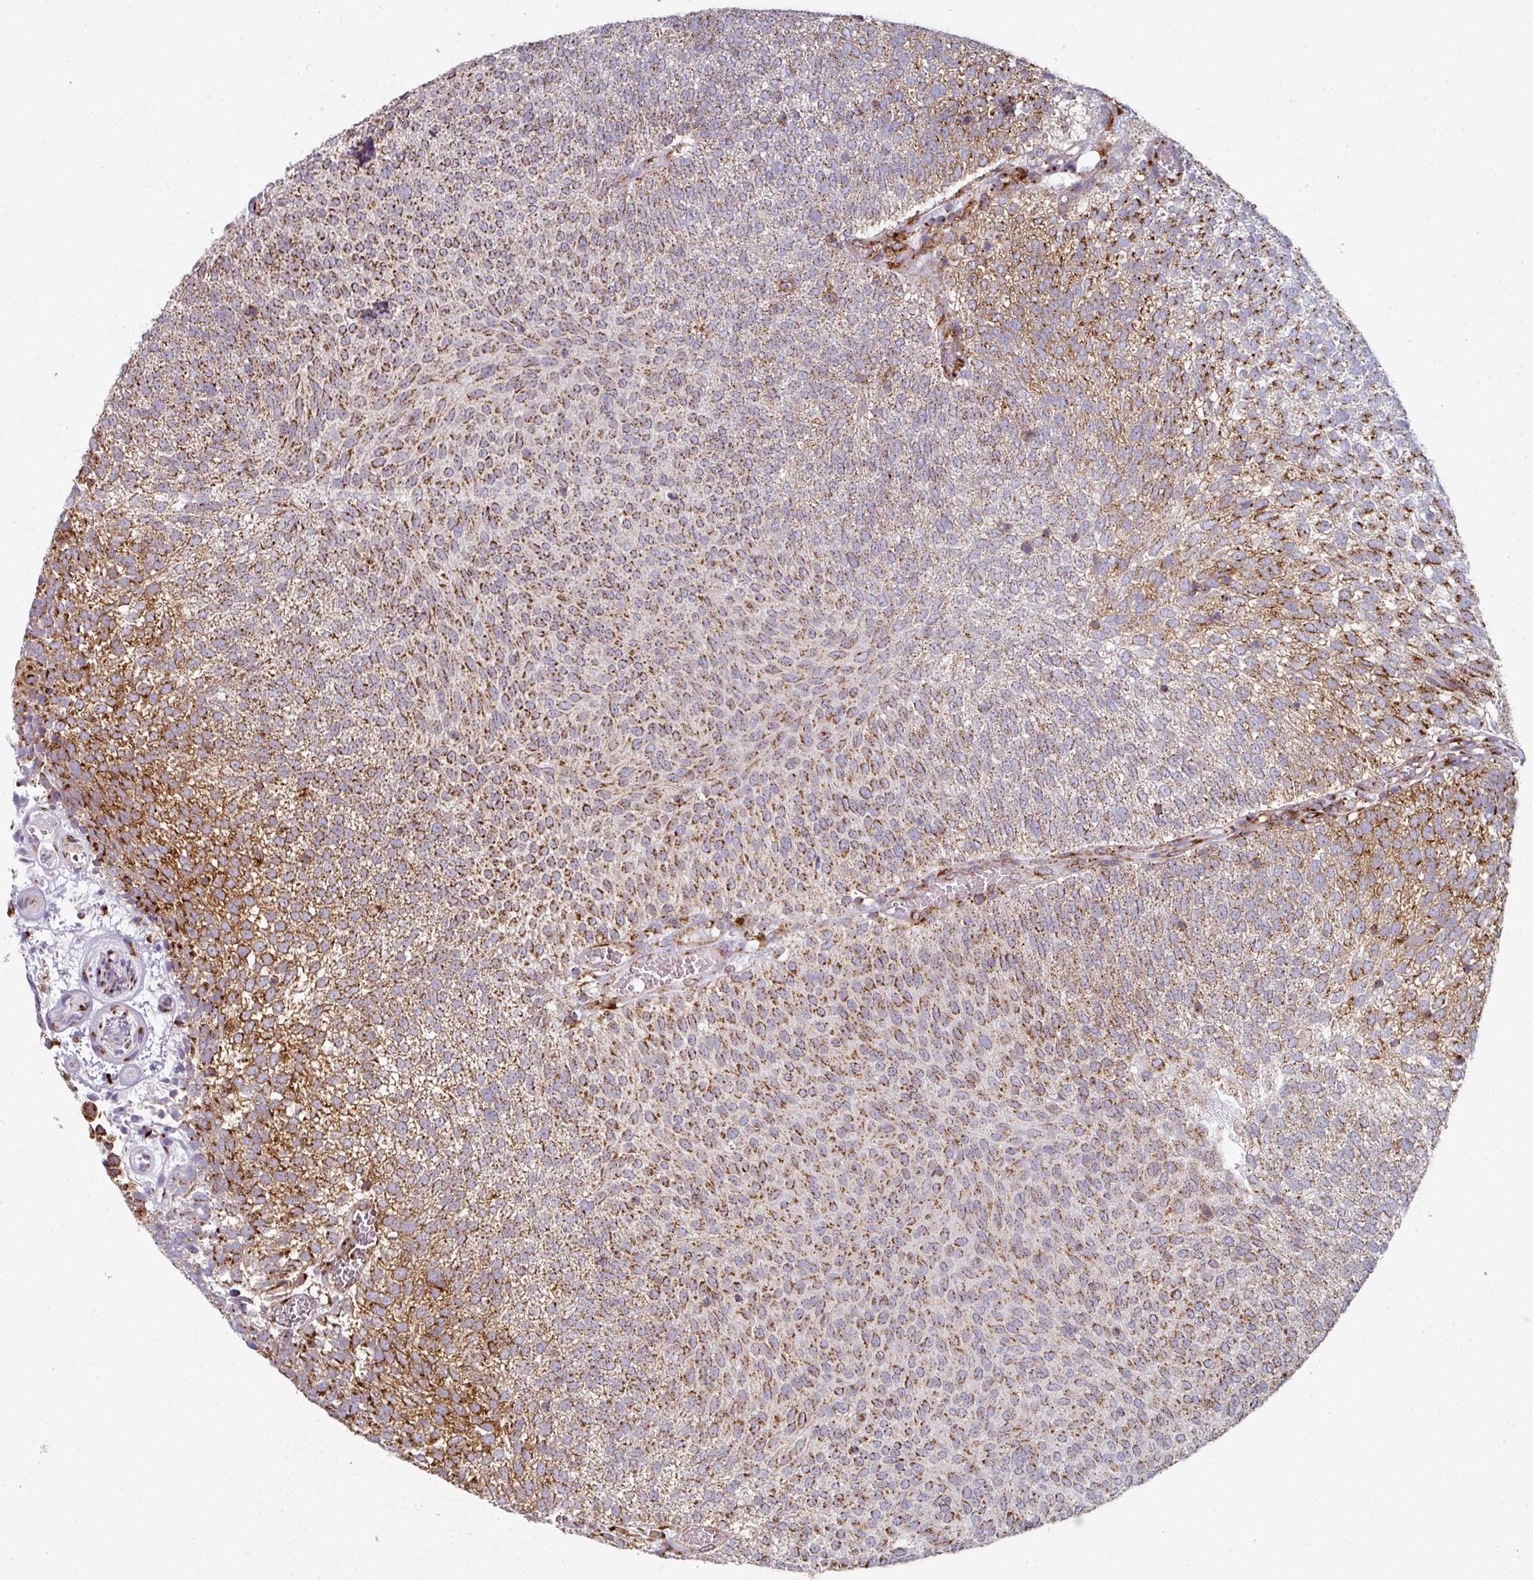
{"staining": {"intensity": "strong", "quantity": ">75%", "location": "cytoplasmic/membranous"}, "tissue": "urothelial cancer", "cell_type": "Tumor cells", "image_type": "cancer", "snomed": [{"axis": "morphology", "description": "Urothelial carcinoma, Low grade"}, {"axis": "topography", "description": "Urinary bladder"}], "caption": "DAB (3,3'-diaminobenzidine) immunohistochemical staining of human urothelial cancer demonstrates strong cytoplasmic/membranous protein staining in approximately >75% of tumor cells.", "gene": "CCDC85B", "patient": {"sex": "female", "age": 79}}